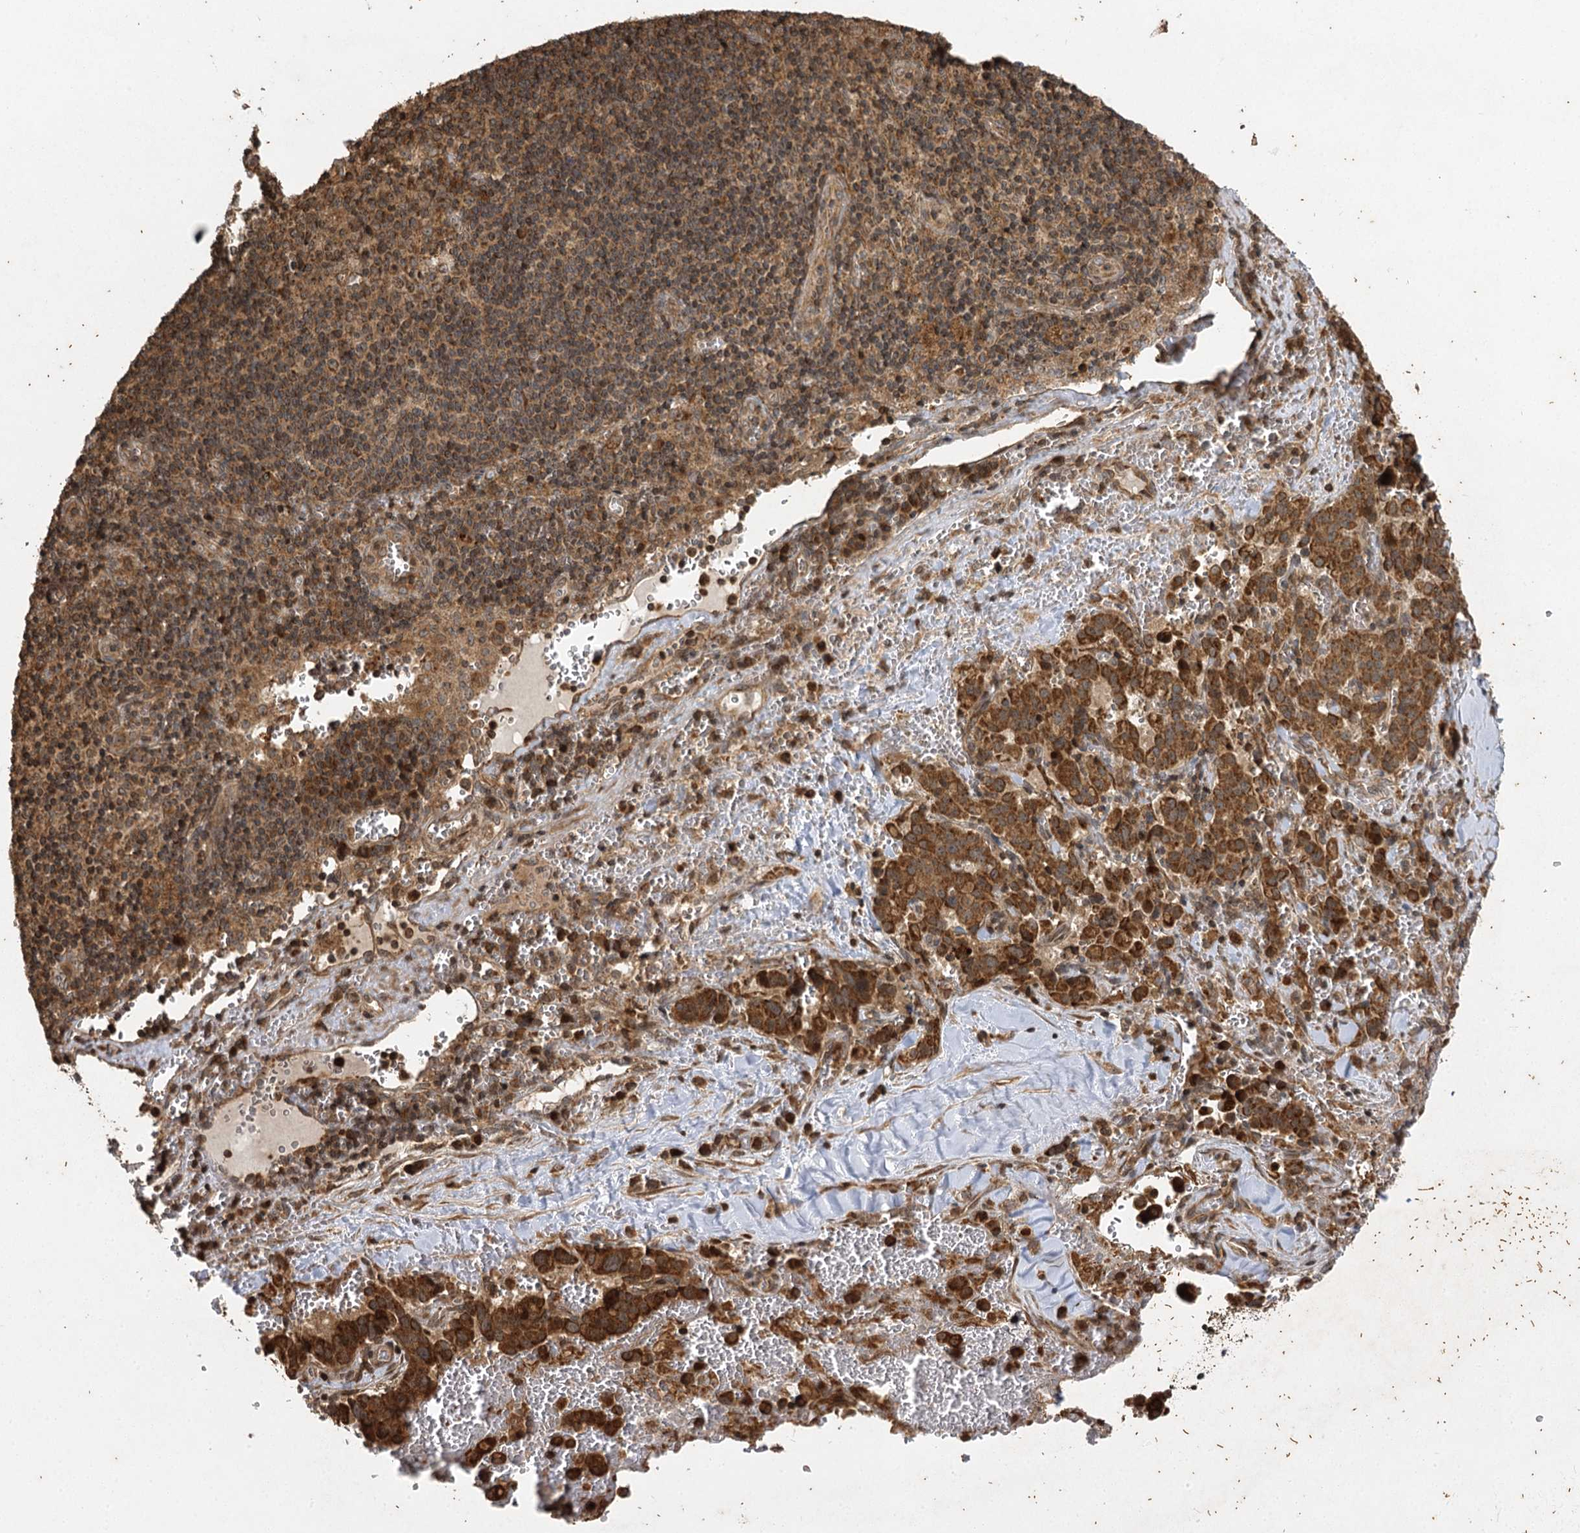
{"staining": {"intensity": "strong", "quantity": ">75%", "location": "cytoplasmic/membranous"}, "tissue": "pancreatic cancer", "cell_type": "Tumor cells", "image_type": "cancer", "snomed": [{"axis": "morphology", "description": "Adenocarcinoma, NOS"}, {"axis": "topography", "description": "Pancreas"}], "caption": "There is high levels of strong cytoplasmic/membranous staining in tumor cells of pancreatic cancer (adenocarcinoma), as demonstrated by immunohistochemical staining (brown color).", "gene": "IL11RA", "patient": {"sex": "male", "age": 65}}